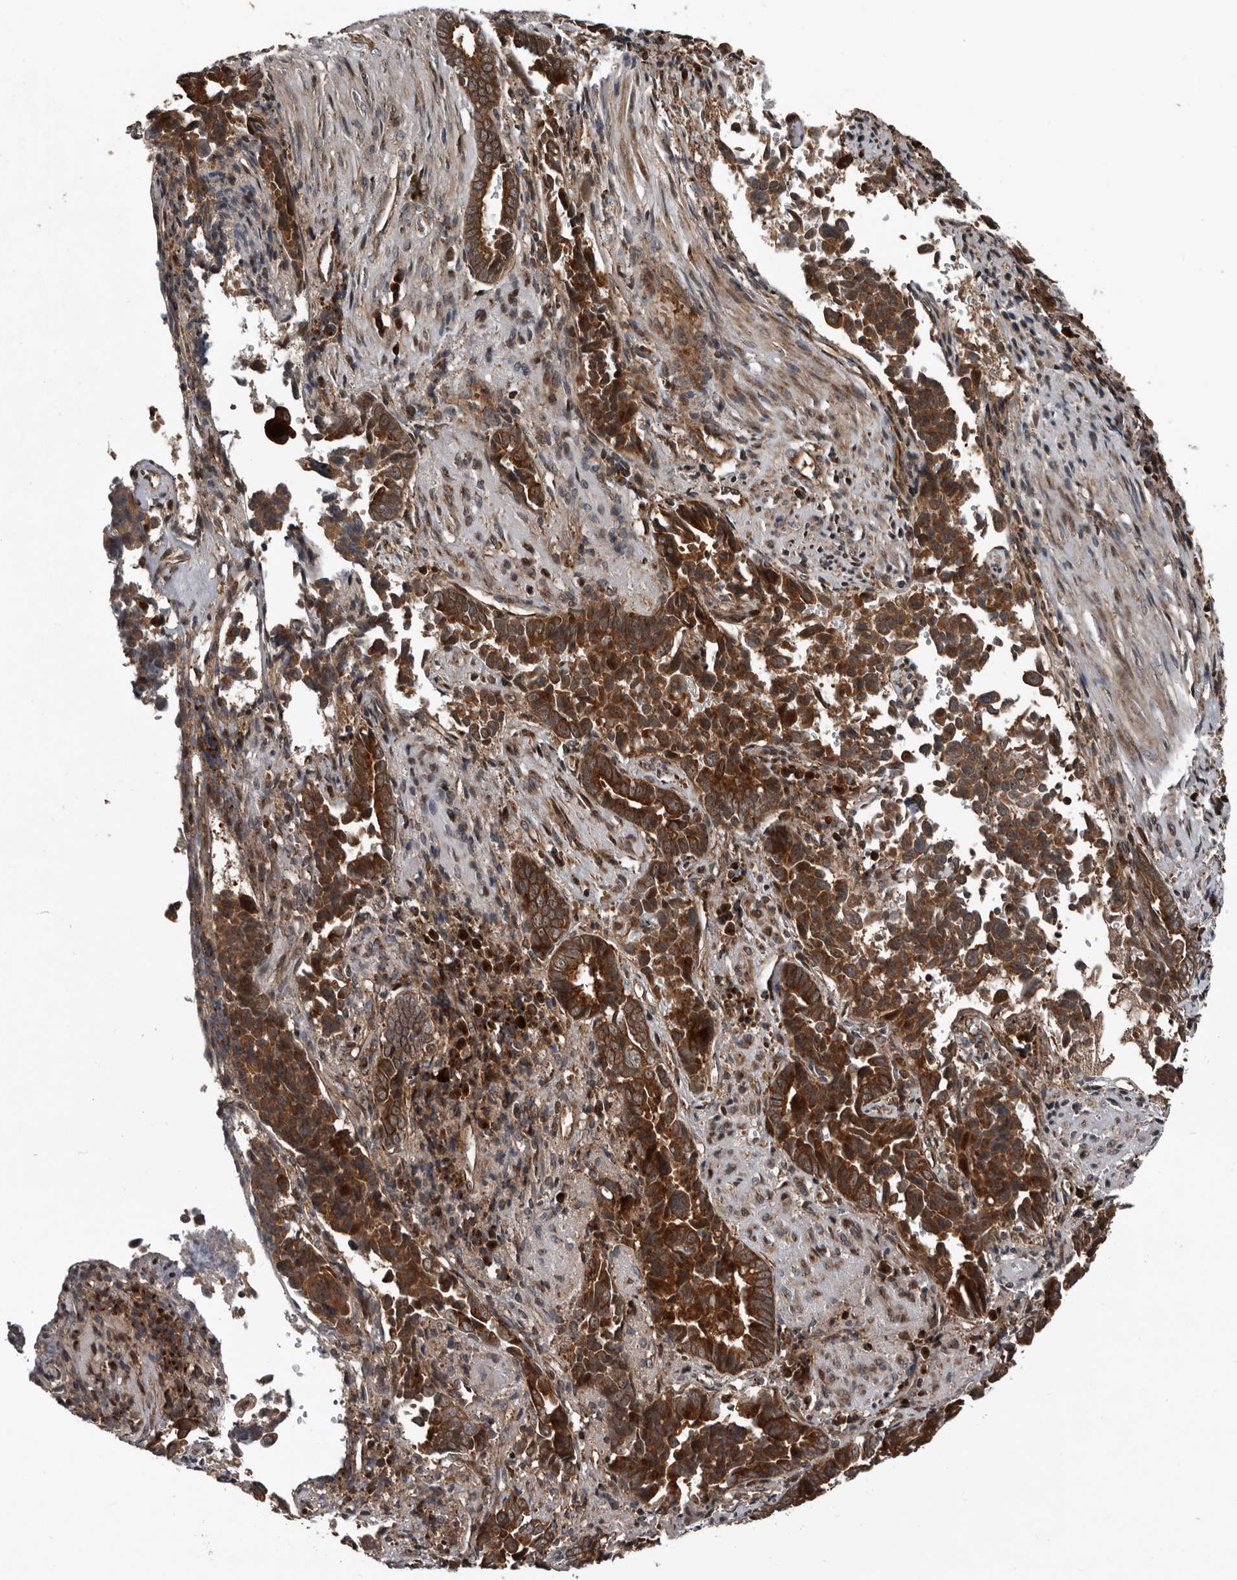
{"staining": {"intensity": "strong", "quantity": ">75%", "location": "cytoplasmic/membranous,nuclear"}, "tissue": "liver cancer", "cell_type": "Tumor cells", "image_type": "cancer", "snomed": [{"axis": "morphology", "description": "Cholangiocarcinoma"}, {"axis": "topography", "description": "Liver"}], "caption": "Liver cancer (cholangiocarcinoma) tissue shows strong cytoplasmic/membranous and nuclear positivity in approximately >75% of tumor cells, visualized by immunohistochemistry.", "gene": "CCDC190", "patient": {"sex": "female", "age": 79}}